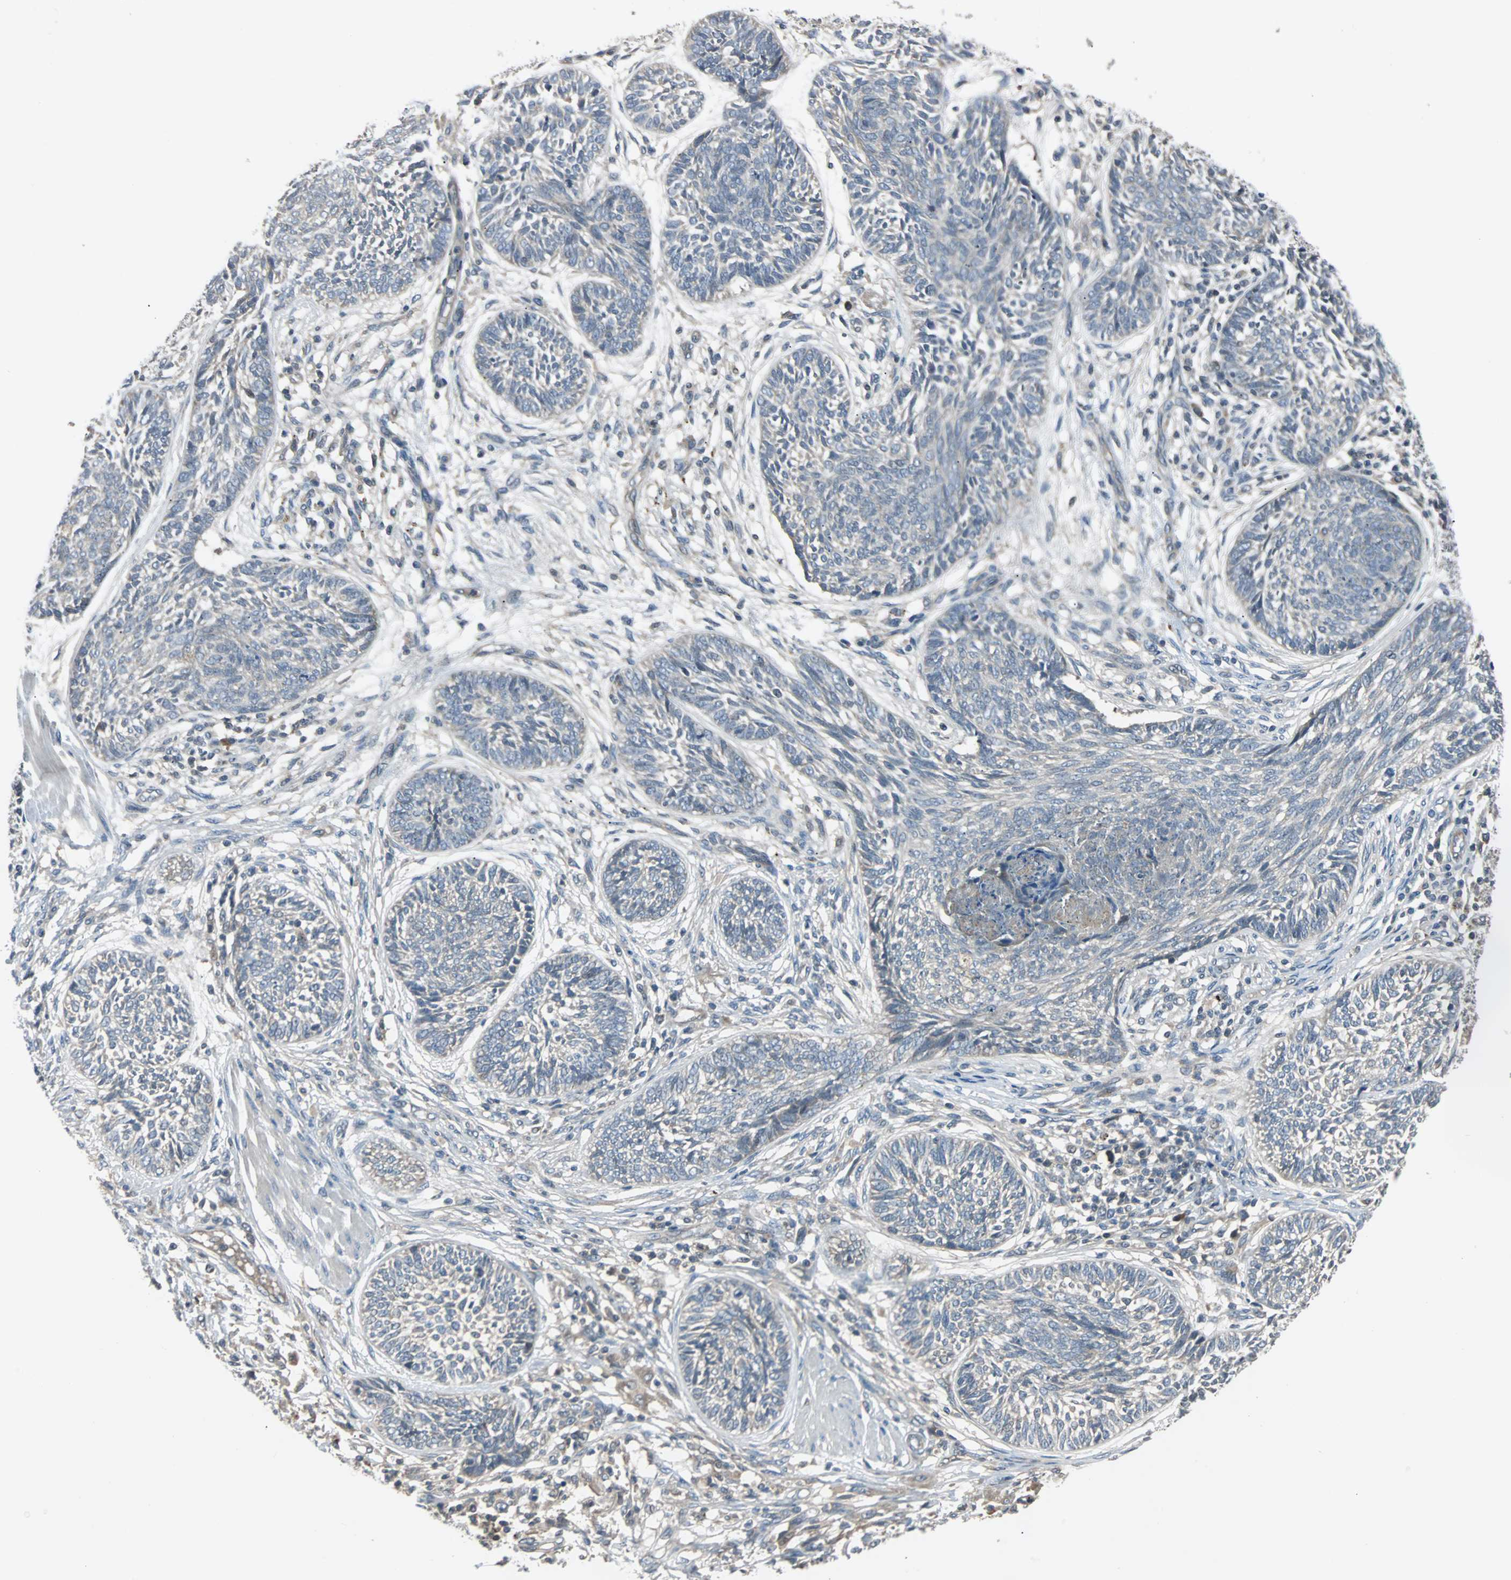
{"staining": {"intensity": "weak", "quantity": ">75%", "location": "cytoplasmic/membranous"}, "tissue": "skin cancer", "cell_type": "Tumor cells", "image_type": "cancer", "snomed": [{"axis": "morphology", "description": "Papilloma, NOS"}, {"axis": "morphology", "description": "Basal cell carcinoma"}, {"axis": "topography", "description": "Skin"}], "caption": "Protein expression analysis of human skin papilloma reveals weak cytoplasmic/membranous expression in approximately >75% of tumor cells.", "gene": "ARF1", "patient": {"sex": "male", "age": 87}}